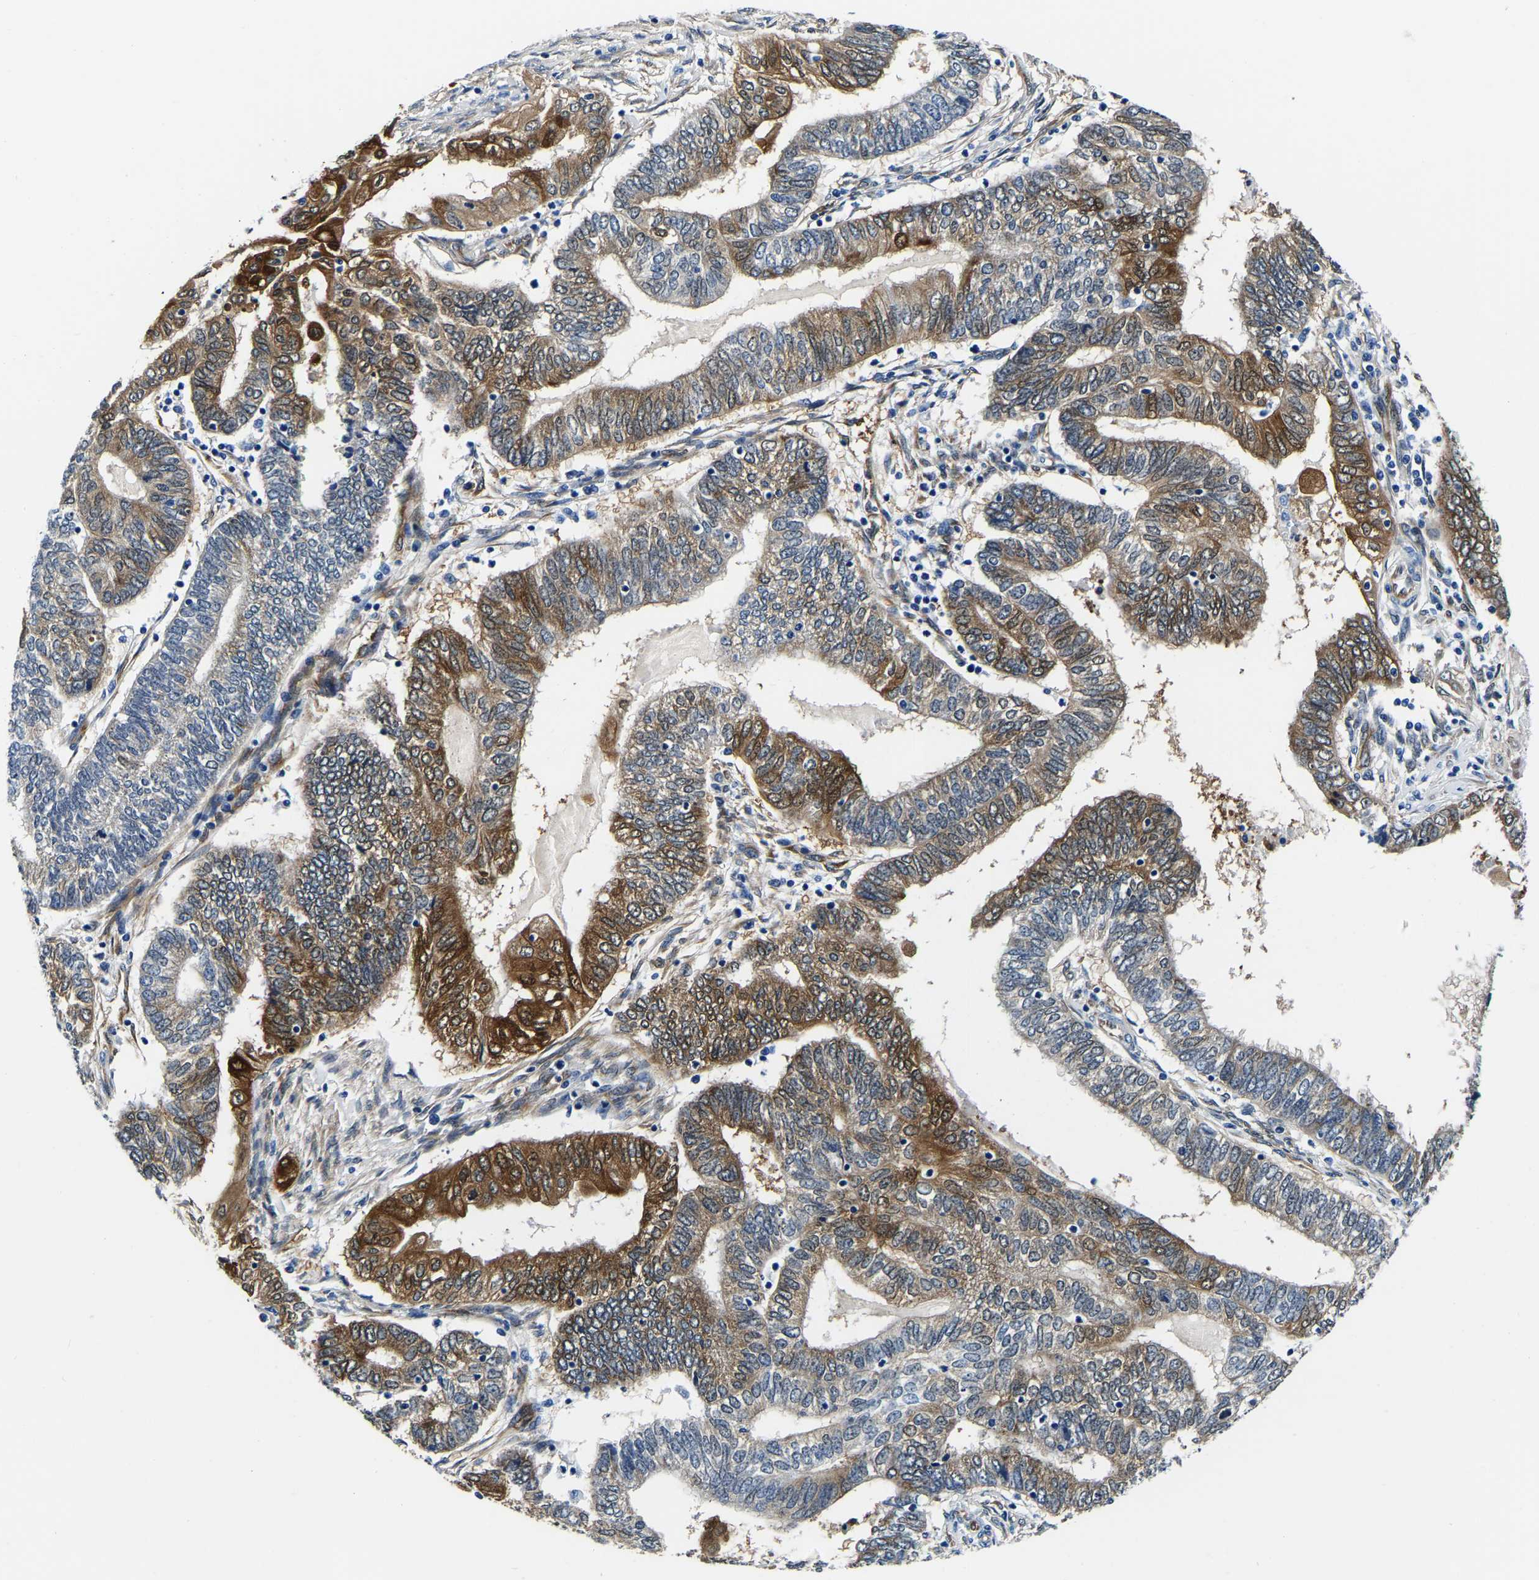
{"staining": {"intensity": "strong", "quantity": "25%-75%", "location": "cytoplasmic/membranous"}, "tissue": "endometrial cancer", "cell_type": "Tumor cells", "image_type": "cancer", "snomed": [{"axis": "morphology", "description": "Adenocarcinoma, NOS"}, {"axis": "topography", "description": "Uterus"}, {"axis": "topography", "description": "Endometrium"}], "caption": "Adenocarcinoma (endometrial) stained with immunohistochemistry exhibits strong cytoplasmic/membranous expression in approximately 25%-75% of tumor cells. (DAB (3,3'-diaminobenzidine) = brown stain, brightfield microscopy at high magnification).", "gene": "S100A13", "patient": {"sex": "female", "age": 70}}